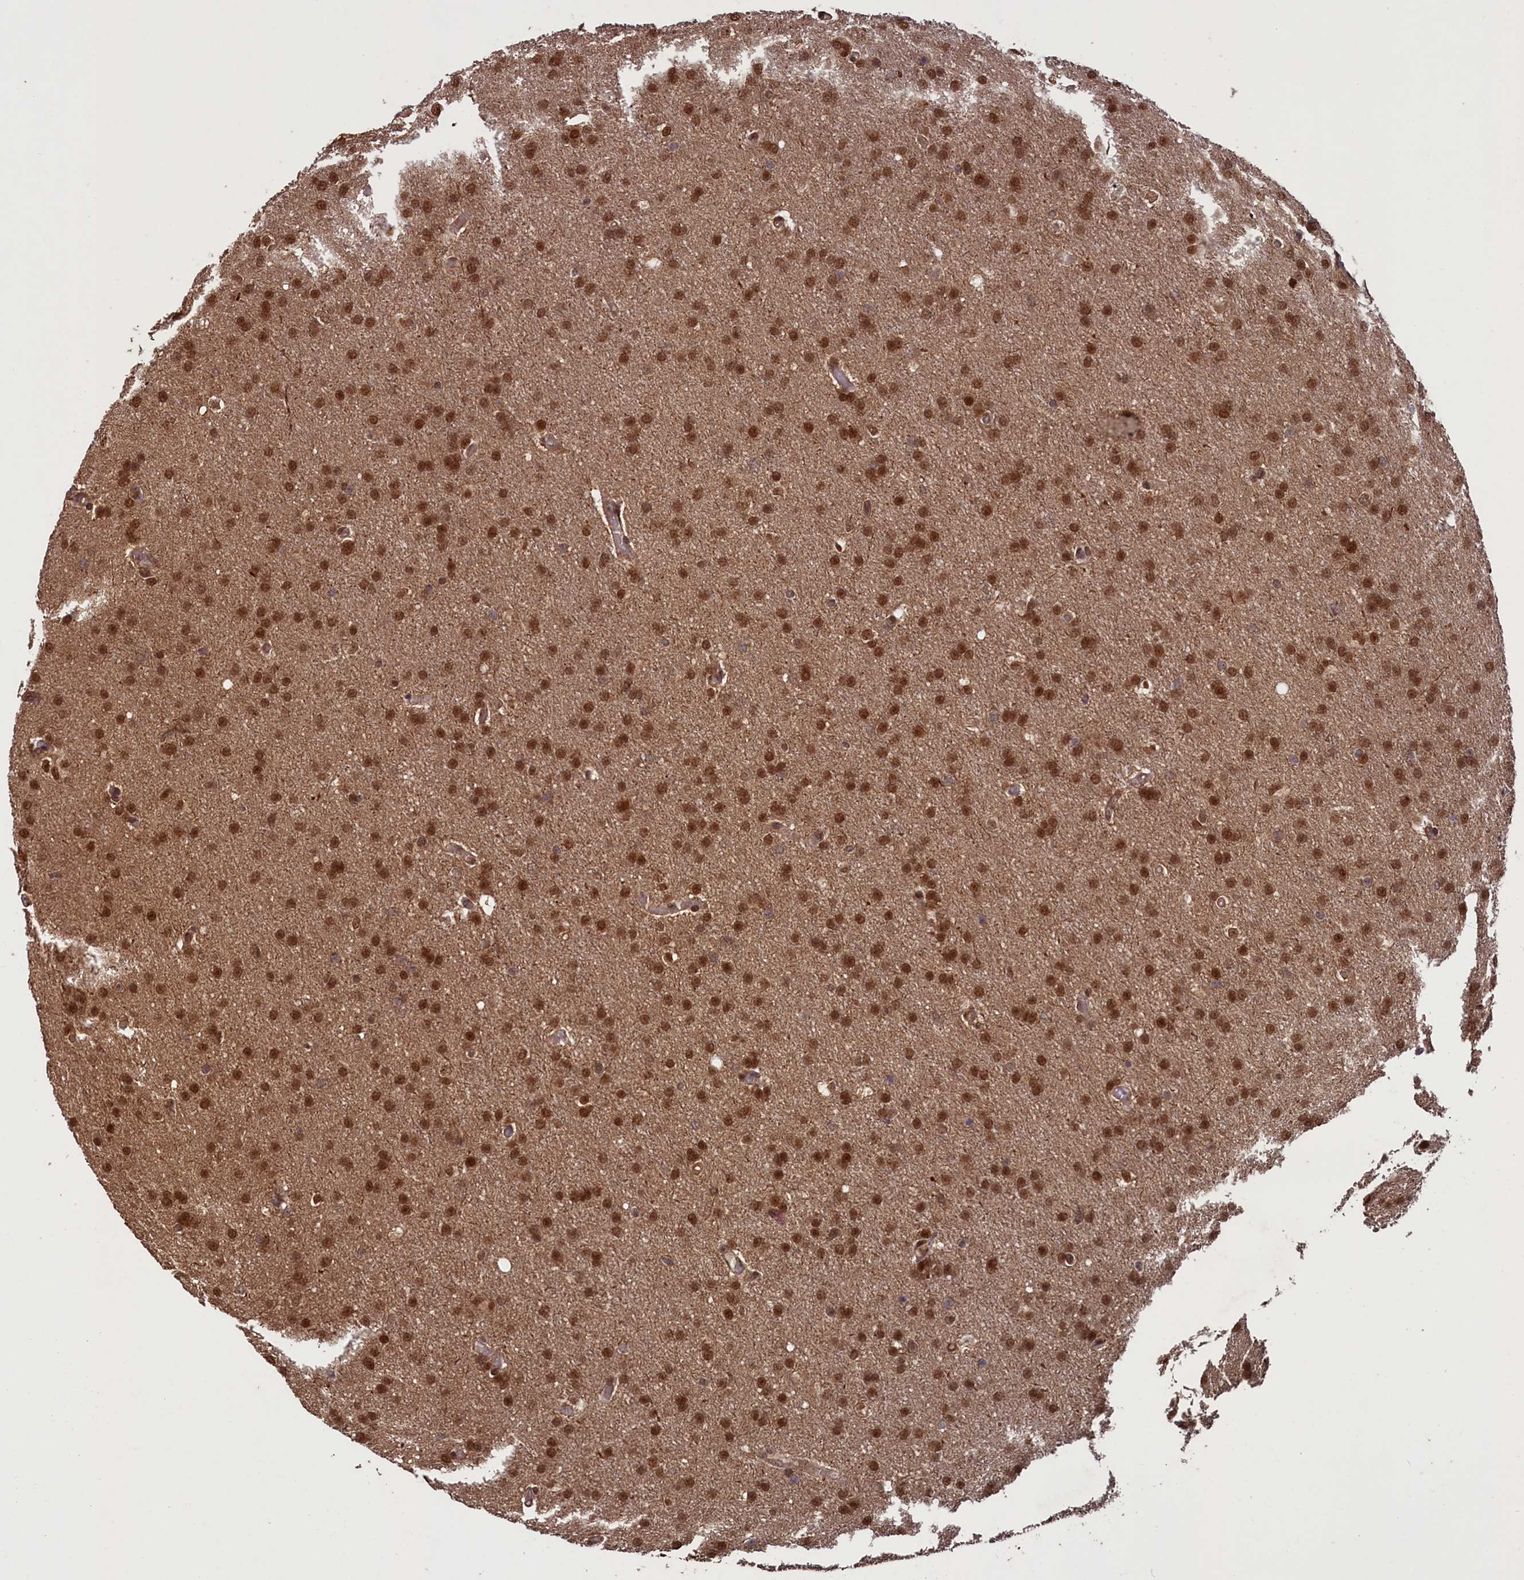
{"staining": {"intensity": "strong", "quantity": ">75%", "location": "nuclear"}, "tissue": "glioma", "cell_type": "Tumor cells", "image_type": "cancer", "snomed": [{"axis": "morphology", "description": "Glioma, malignant, High grade"}, {"axis": "topography", "description": "Cerebral cortex"}], "caption": "Protein analysis of glioma tissue demonstrates strong nuclear staining in about >75% of tumor cells.", "gene": "NAE1", "patient": {"sex": "female", "age": 36}}